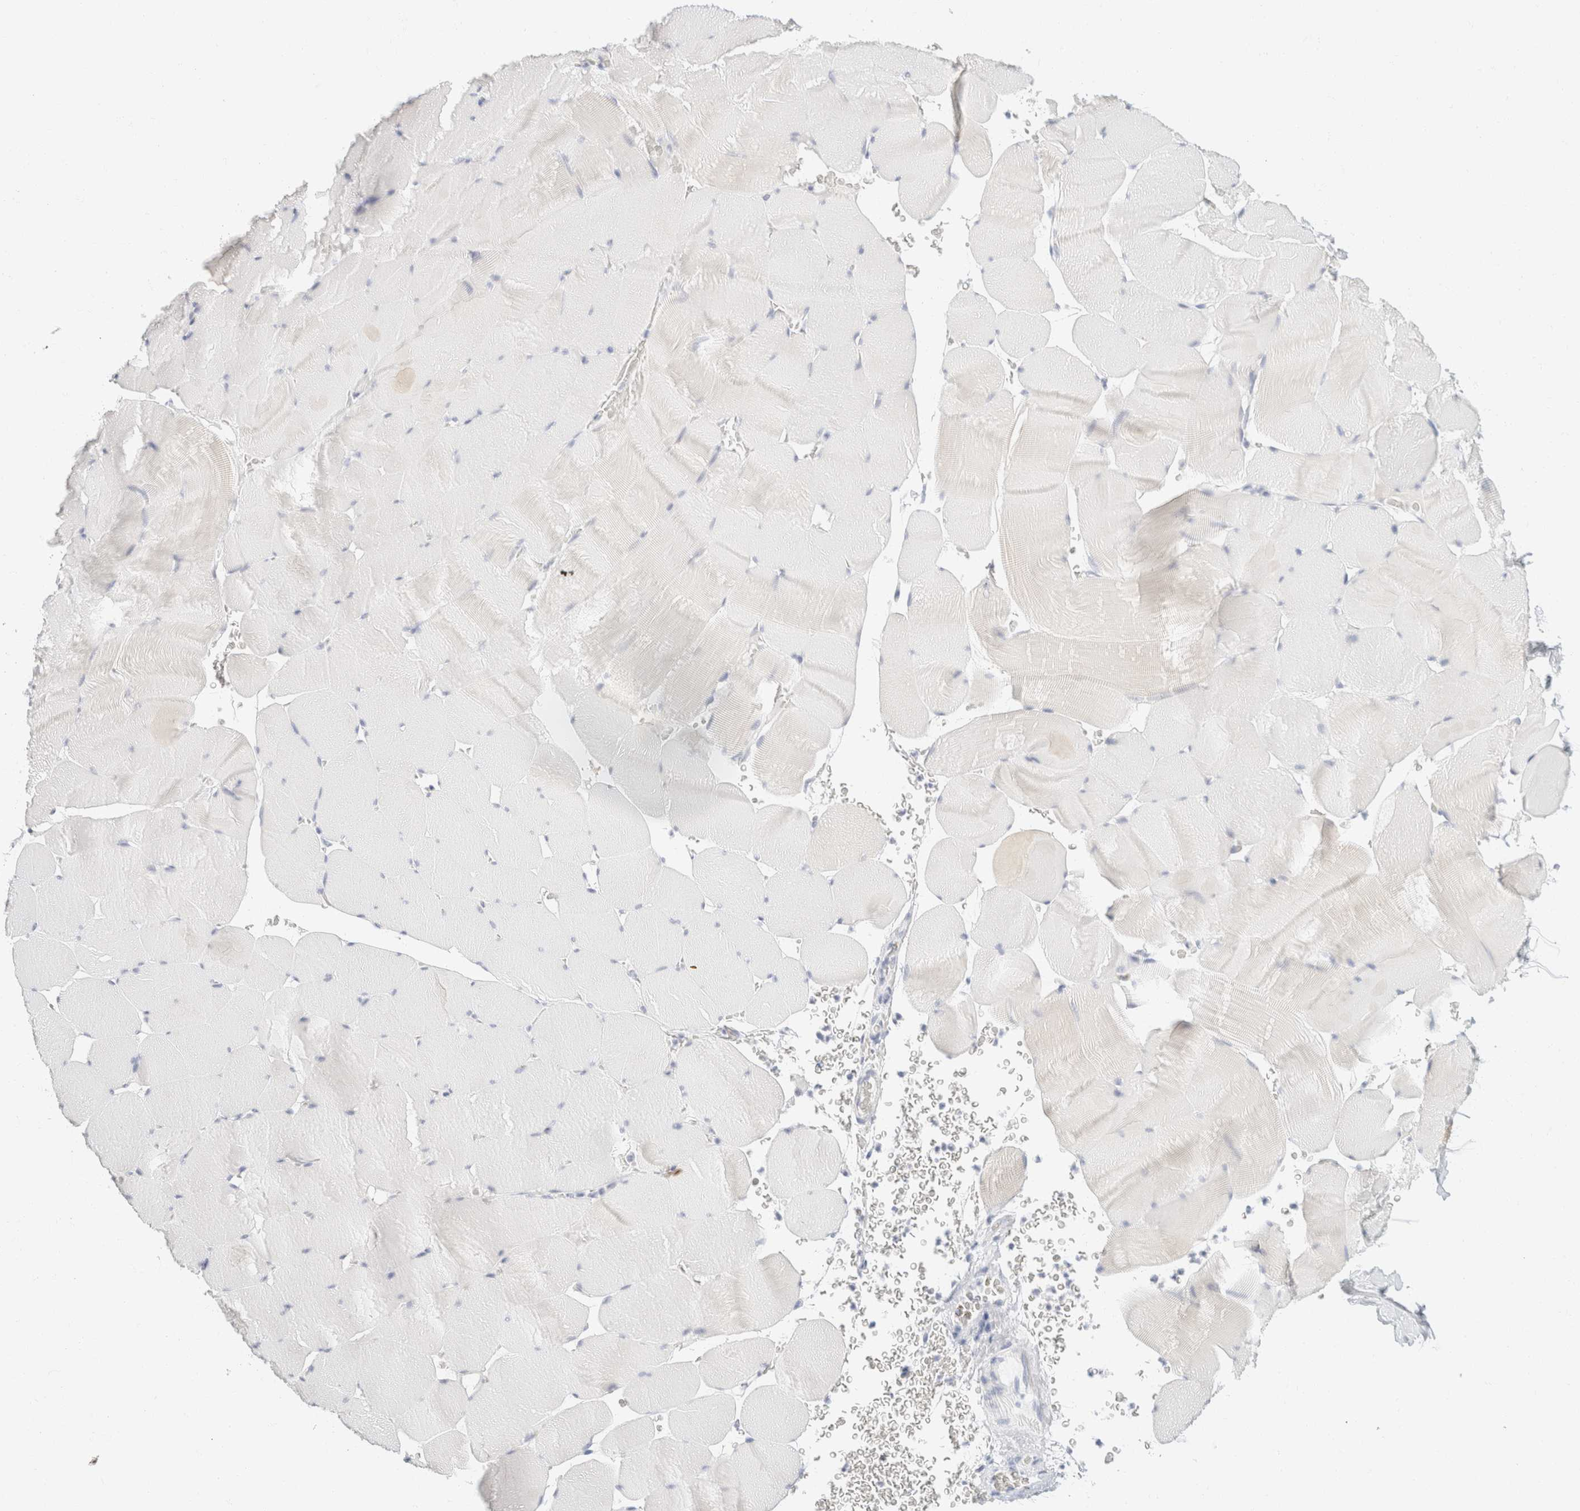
{"staining": {"intensity": "negative", "quantity": "none", "location": "none"}, "tissue": "skeletal muscle", "cell_type": "Myocytes", "image_type": "normal", "snomed": [{"axis": "morphology", "description": "Normal tissue, NOS"}, {"axis": "topography", "description": "Skeletal muscle"}], "caption": "IHC image of benign skeletal muscle stained for a protein (brown), which reveals no expression in myocytes. The staining was performed using DAB (3,3'-diaminobenzidine) to visualize the protein expression in brown, while the nuclei were stained in blue with hematoxylin (Magnification: 20x).", "gene": "KRT20", "patient": {"sex": "male", "age": 62}}